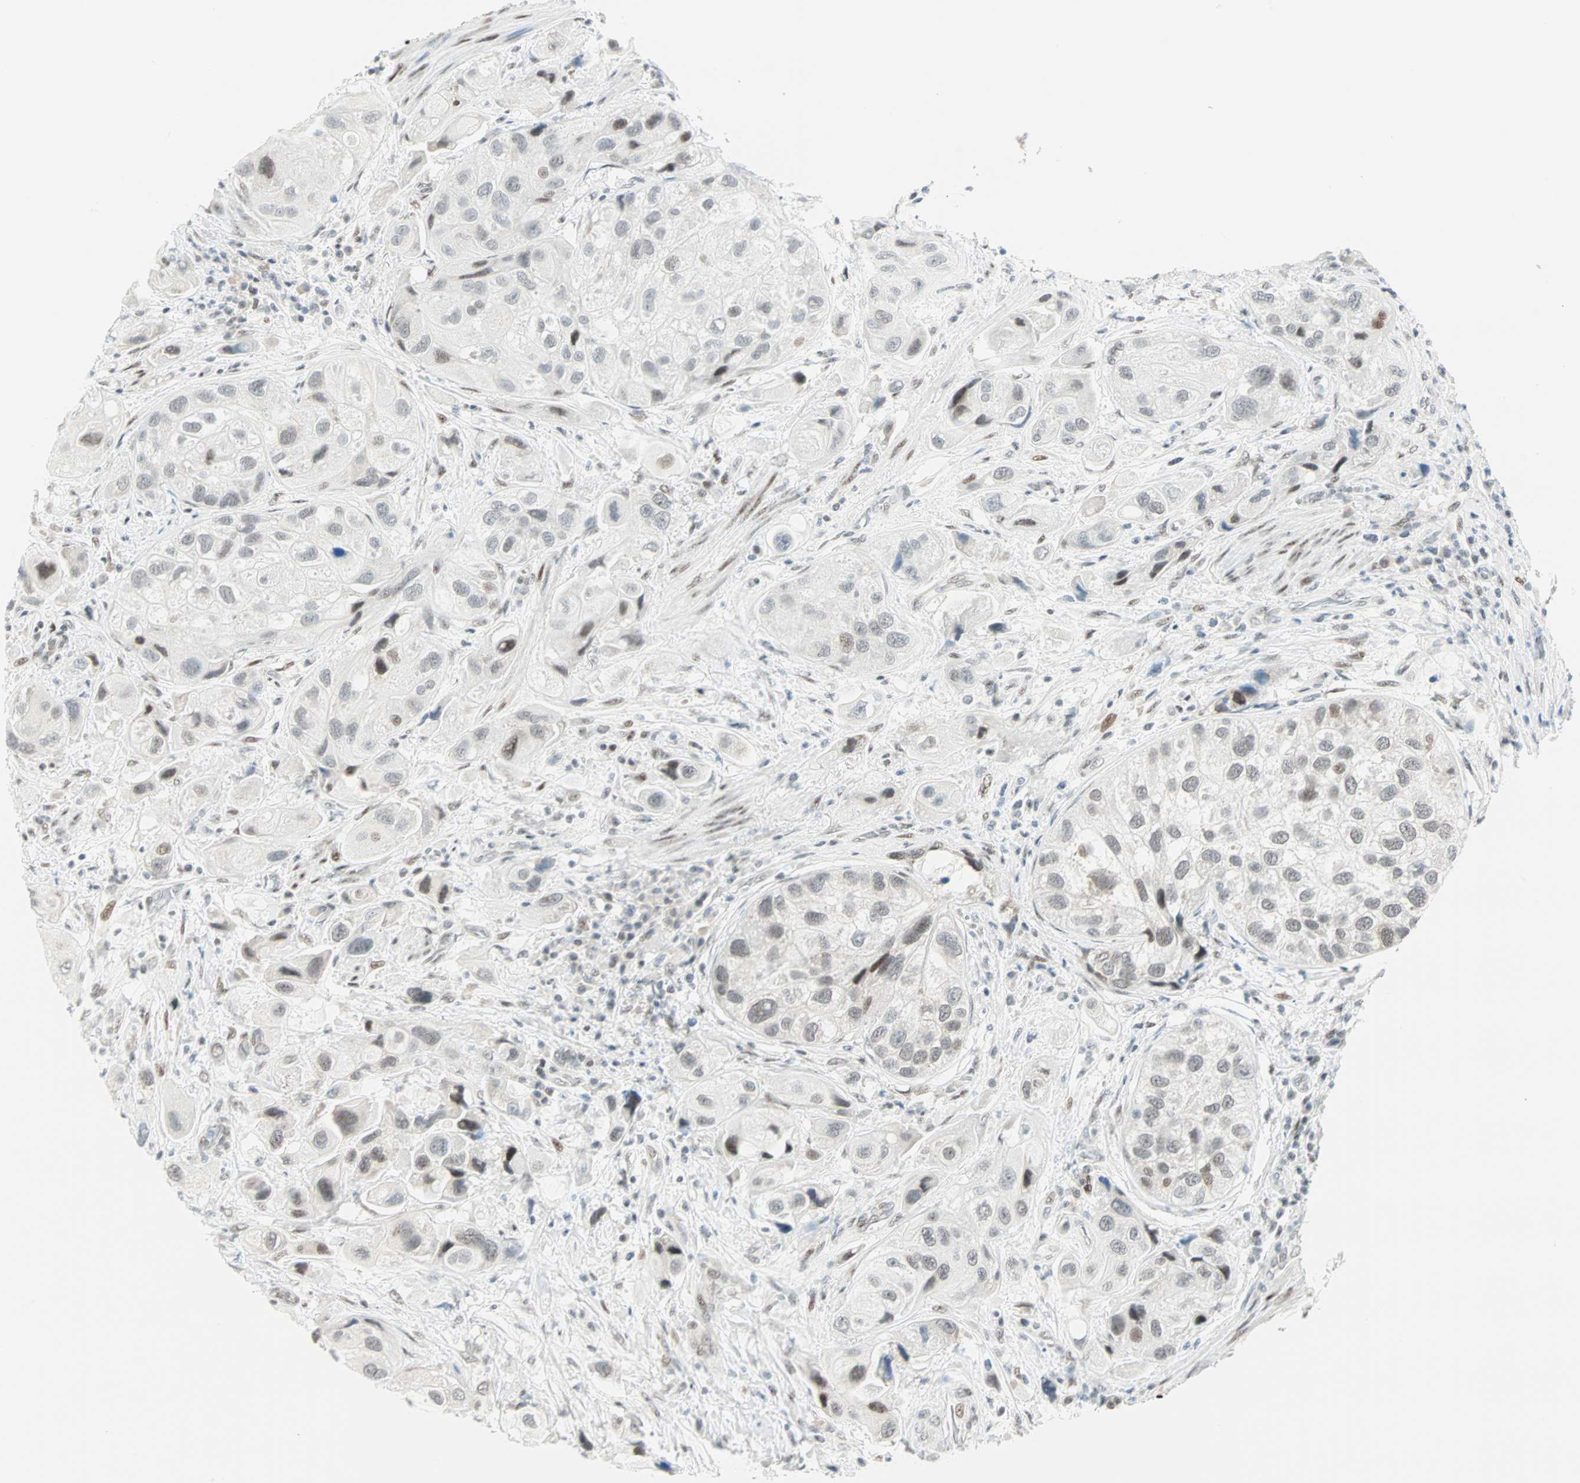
{"staining": {"intensity": "weak", "quantity": "25%-75%", "location": "nuclear"}, "tissue": "urothelial cancer", "cell_type": "Tumor cells", "image_type": "cancer", "snomed": [{"axis": "morphology", "description": "Urothelial carcinoma, High grade"}, {"axis": "topography", "description": "Urinary bladder"}], "caption": "Protein expression analysis of urothelial cancer demonstrates weak nuclear positivity in approximately 25%-75% of tumor cells.", "gene": "PKNOX1", "patient": {"sex": "female", "age": 64}}